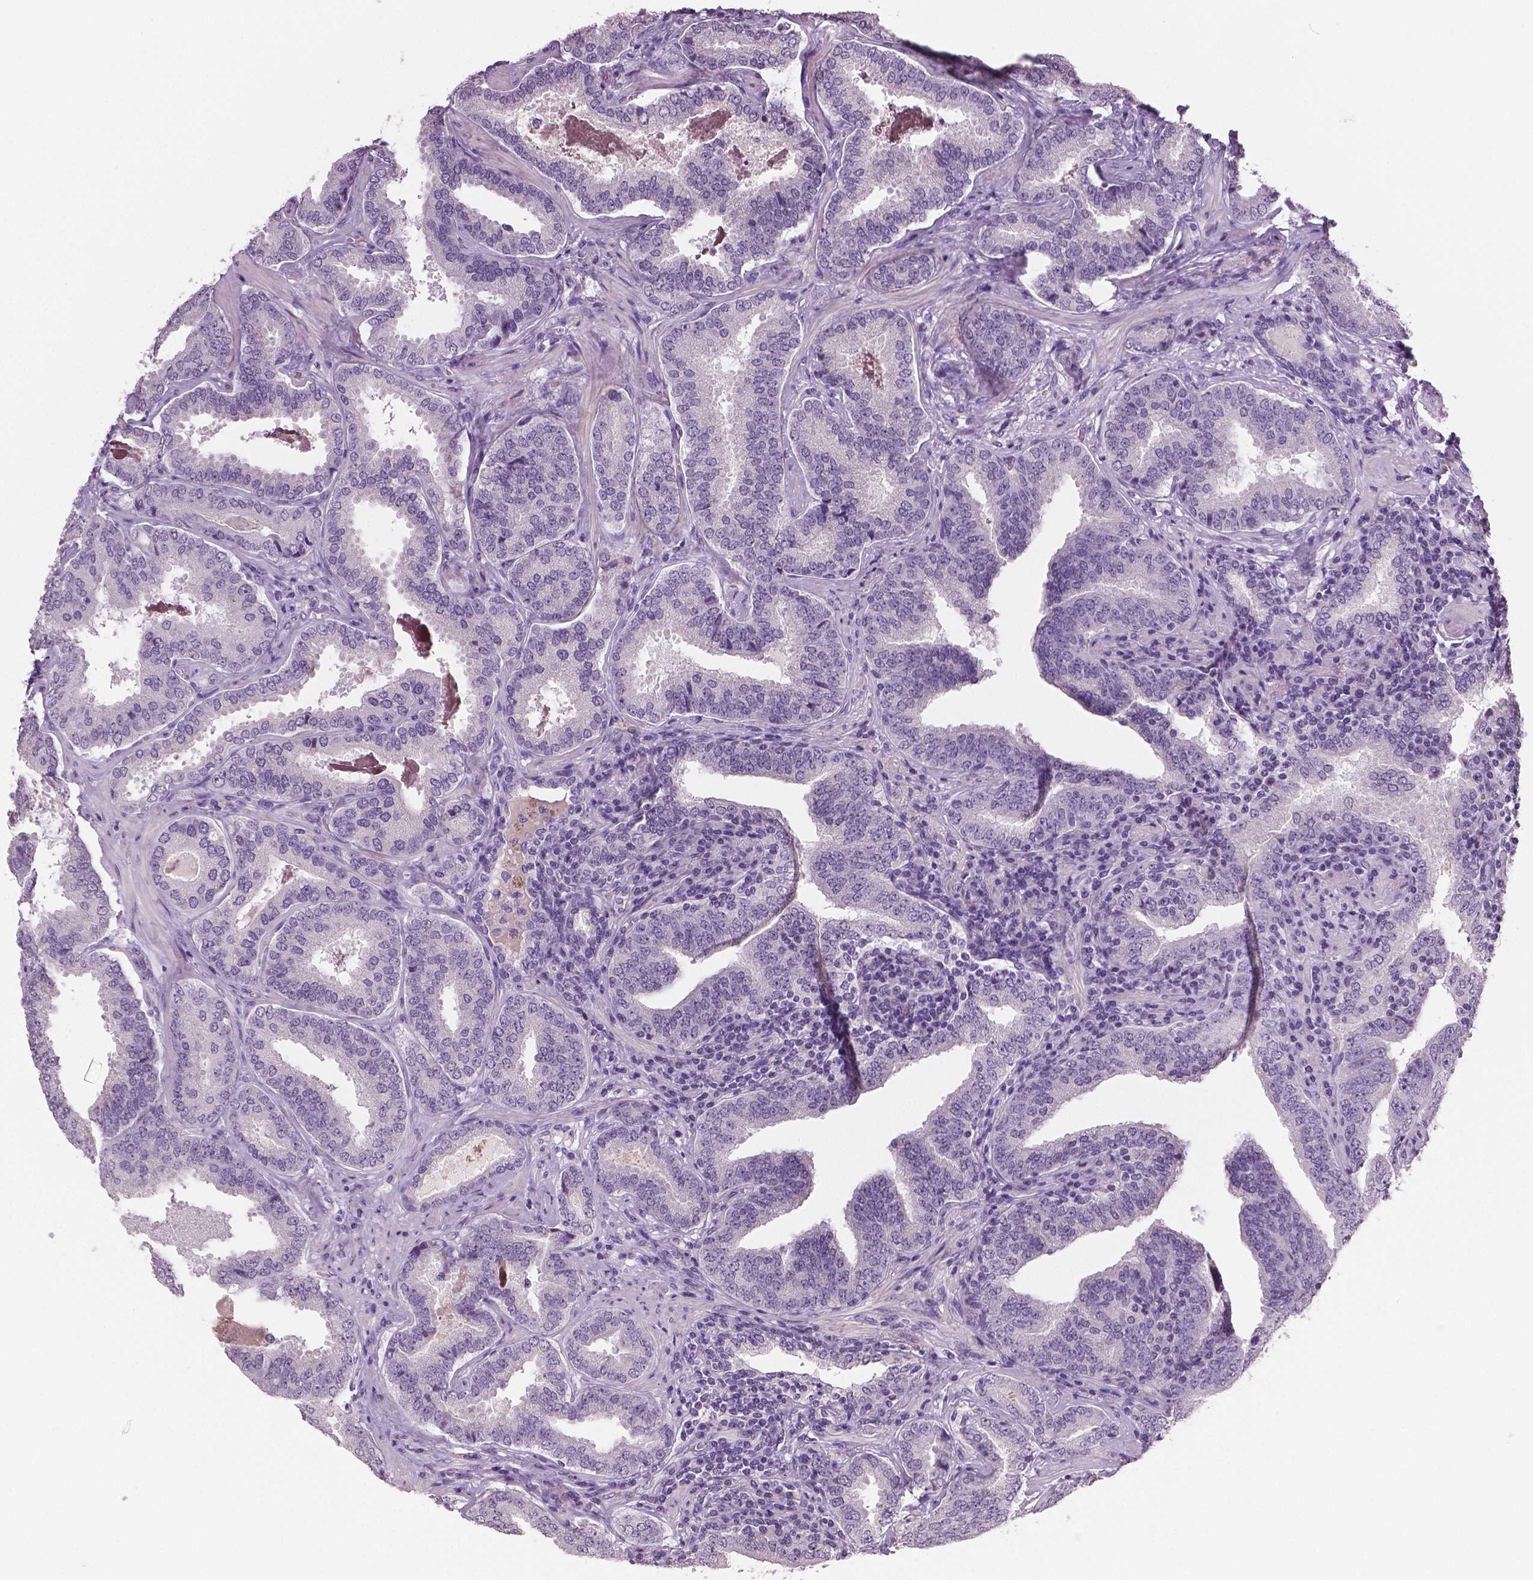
{"staining": {"intensity": "negative", "quantity": "none", "location": "none"}, "tissue": "prostate cancer", "cell_type": "Tumor cells", "image_type": "cancer", "snomed": [{"axis": "morphology", "description": "Adenocarcinoma, NOS"}, {"axis": "topography", "description": "Prostate"}], "caption": "Tumor cells are negative for protein expression in human prostate adenocarcinoma.", "gene": "NECAB1", "patient": {"sex": "male", "age": 64}}